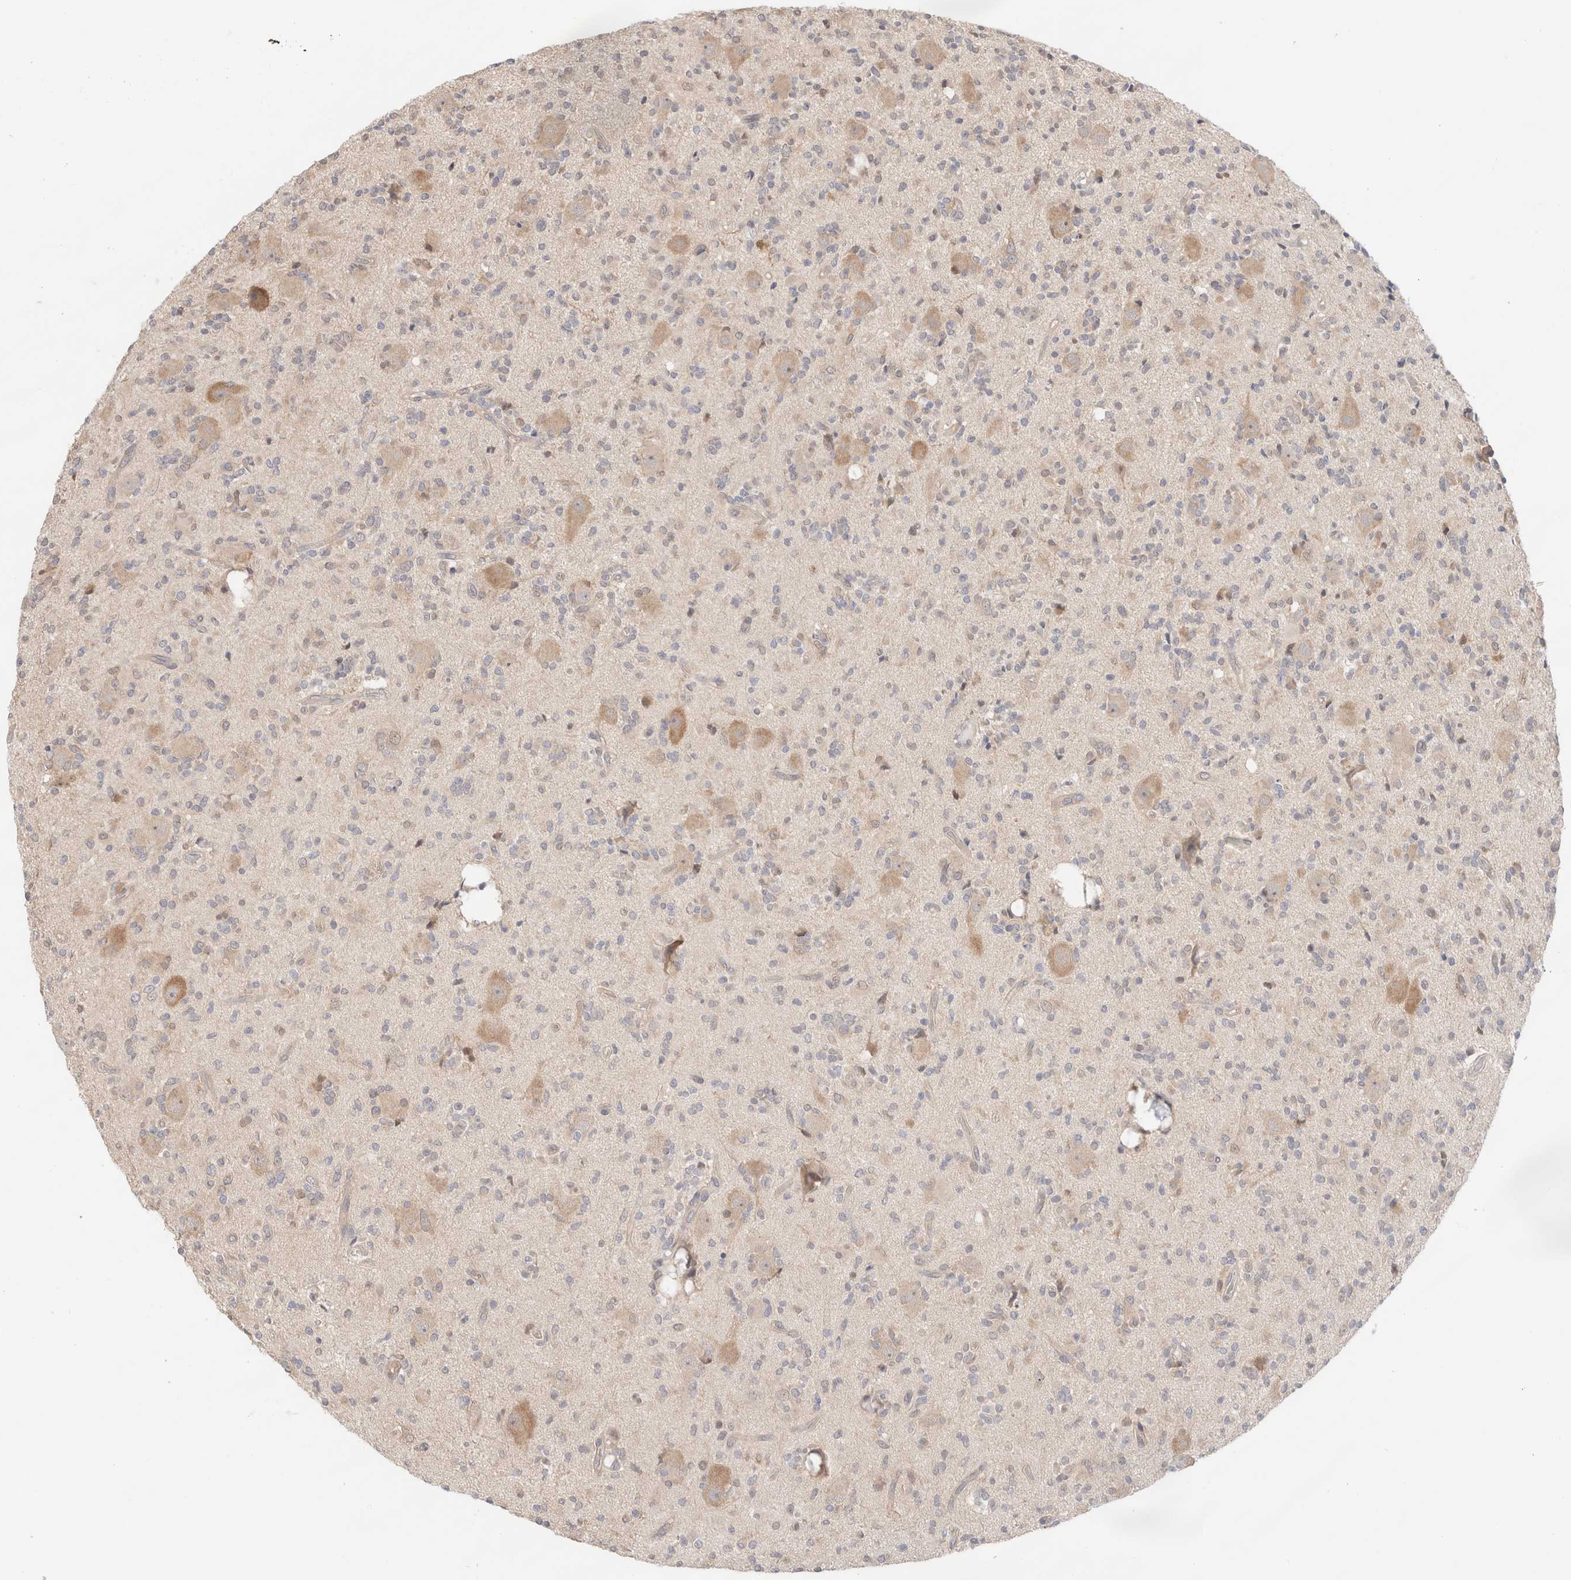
{"staining": {"intensity": "weak", "quantity": "<25%", "location": "cytoplasmic/membranous"}, "tissue": "glioma", "cell_type": "Tumor cells", "image_type": "cancer", "snomed": [{"axis": "morphology", "description": "Glioma, malignant, High grade"}, {"axis": "topography", "description": "Brain"}], "caption": "The histopathology image reveals no staining of tumor cells in glioma.", "gene": "C17orf97", "patient": {"sex": "male", "age": 34}}